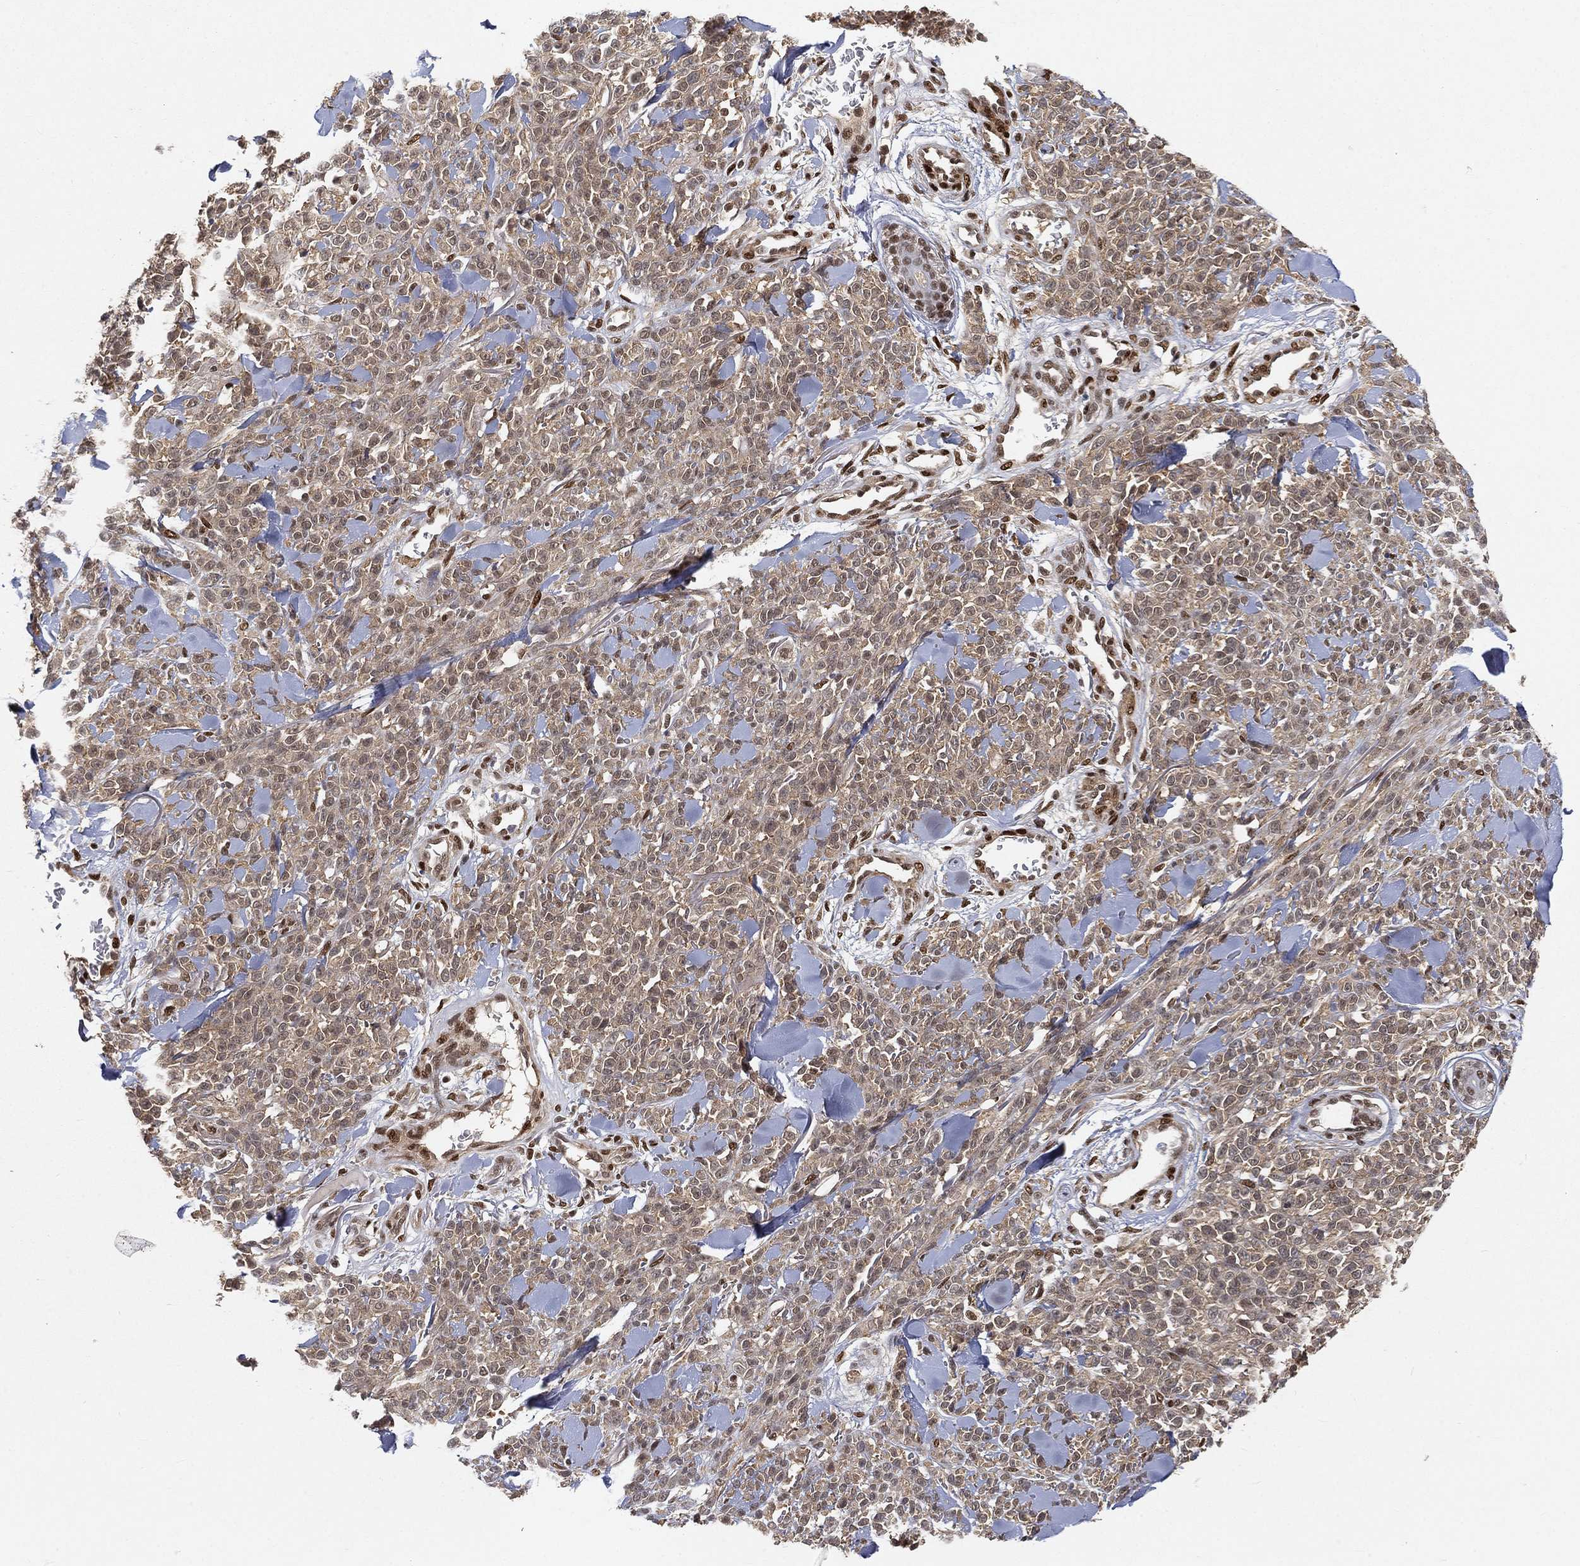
{"staining": {"intensity": "negative", "quantity": "none", "location": "none"}, "tissue": "melanoma", "cell_type": "Tumor cells", "image_type": "cancer", "snomed": [{"axis": "morphology", "description": "Malignant melanoma, NOS"}, {"axis": "topography", "description": "Skin"}, {"axis": "topography", "description": "Skin of trunk"}], "caption": "High magnification brightfield microscopy of melanoma stained with DAB (3,3'-diaminobenzidine) (brown) and counterstained with hematoxylin (blue): tumor cells show no significant positivity. (IHC, brightfield microscopy, high magnification).", "gene": "CRTC3", "patient": {"sex": "male", "age": 74}}